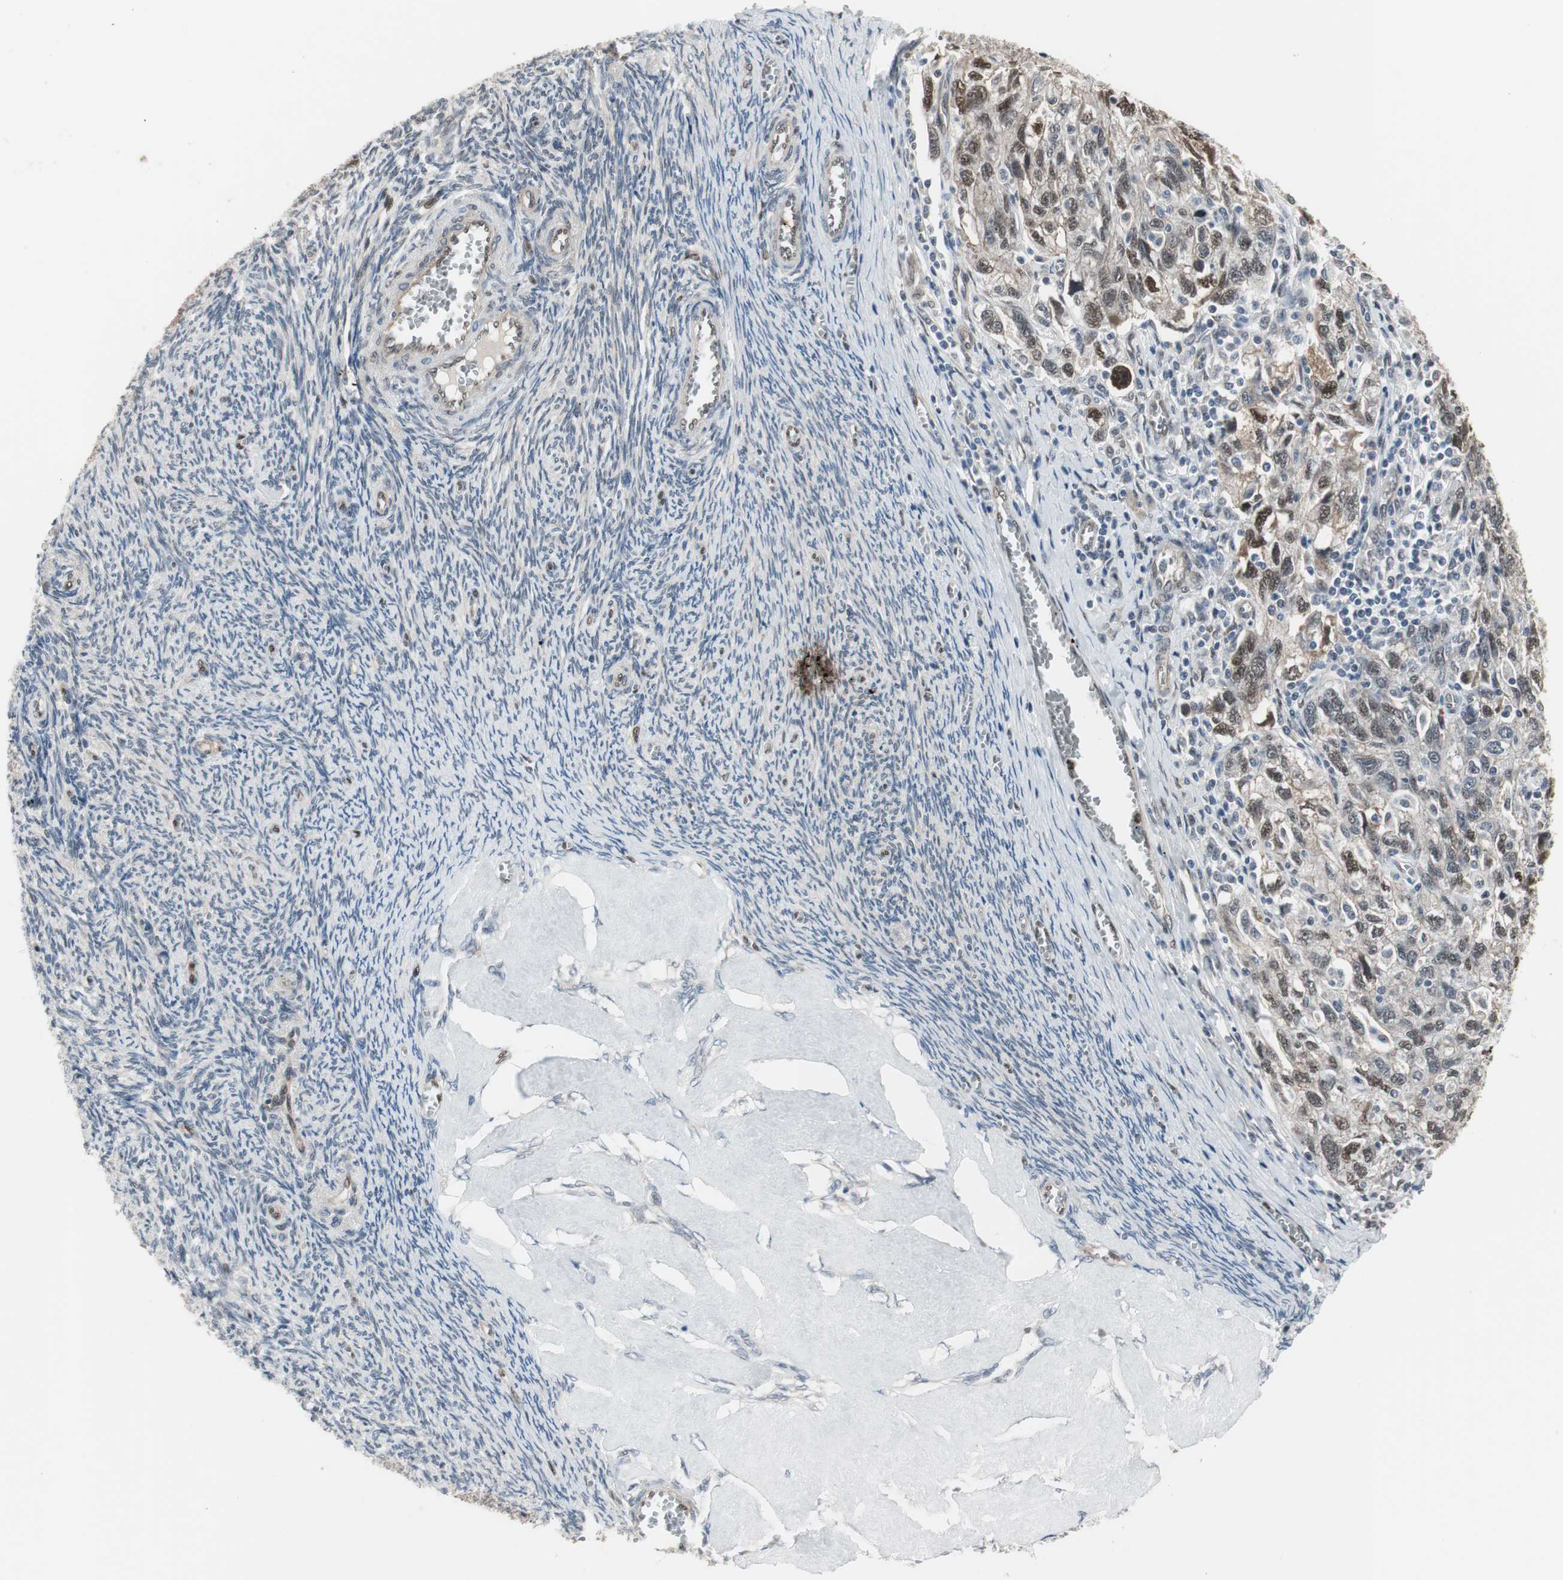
{"staining": {"intensity": "weak", "quantity": "25%-75%", "location": "cytoplasmic/membranous,nuclear"}, "tissue": "ovarian cancer", "cell_type": "Tumor cells", "image_type": "cancer", "snomed": [{"axis": "morphology", "description": "Carcinoma, NOS"}, {"axis": "morphology", "description": "Cystadenocarcinoma, serous, NOS"}, {"axis": "topography", "description": "Ovary"}], "caption": "Brown immunohistochemical staining in ovarian cancer reveals weak cytoplasmic/membranous and nuclear positivity in about 25%-75% of tumor cells. The protein is shown in brown color, while the nuclei are stained blue.", "gene": "PML", "patient": {"sex": "female", "age": 69}}